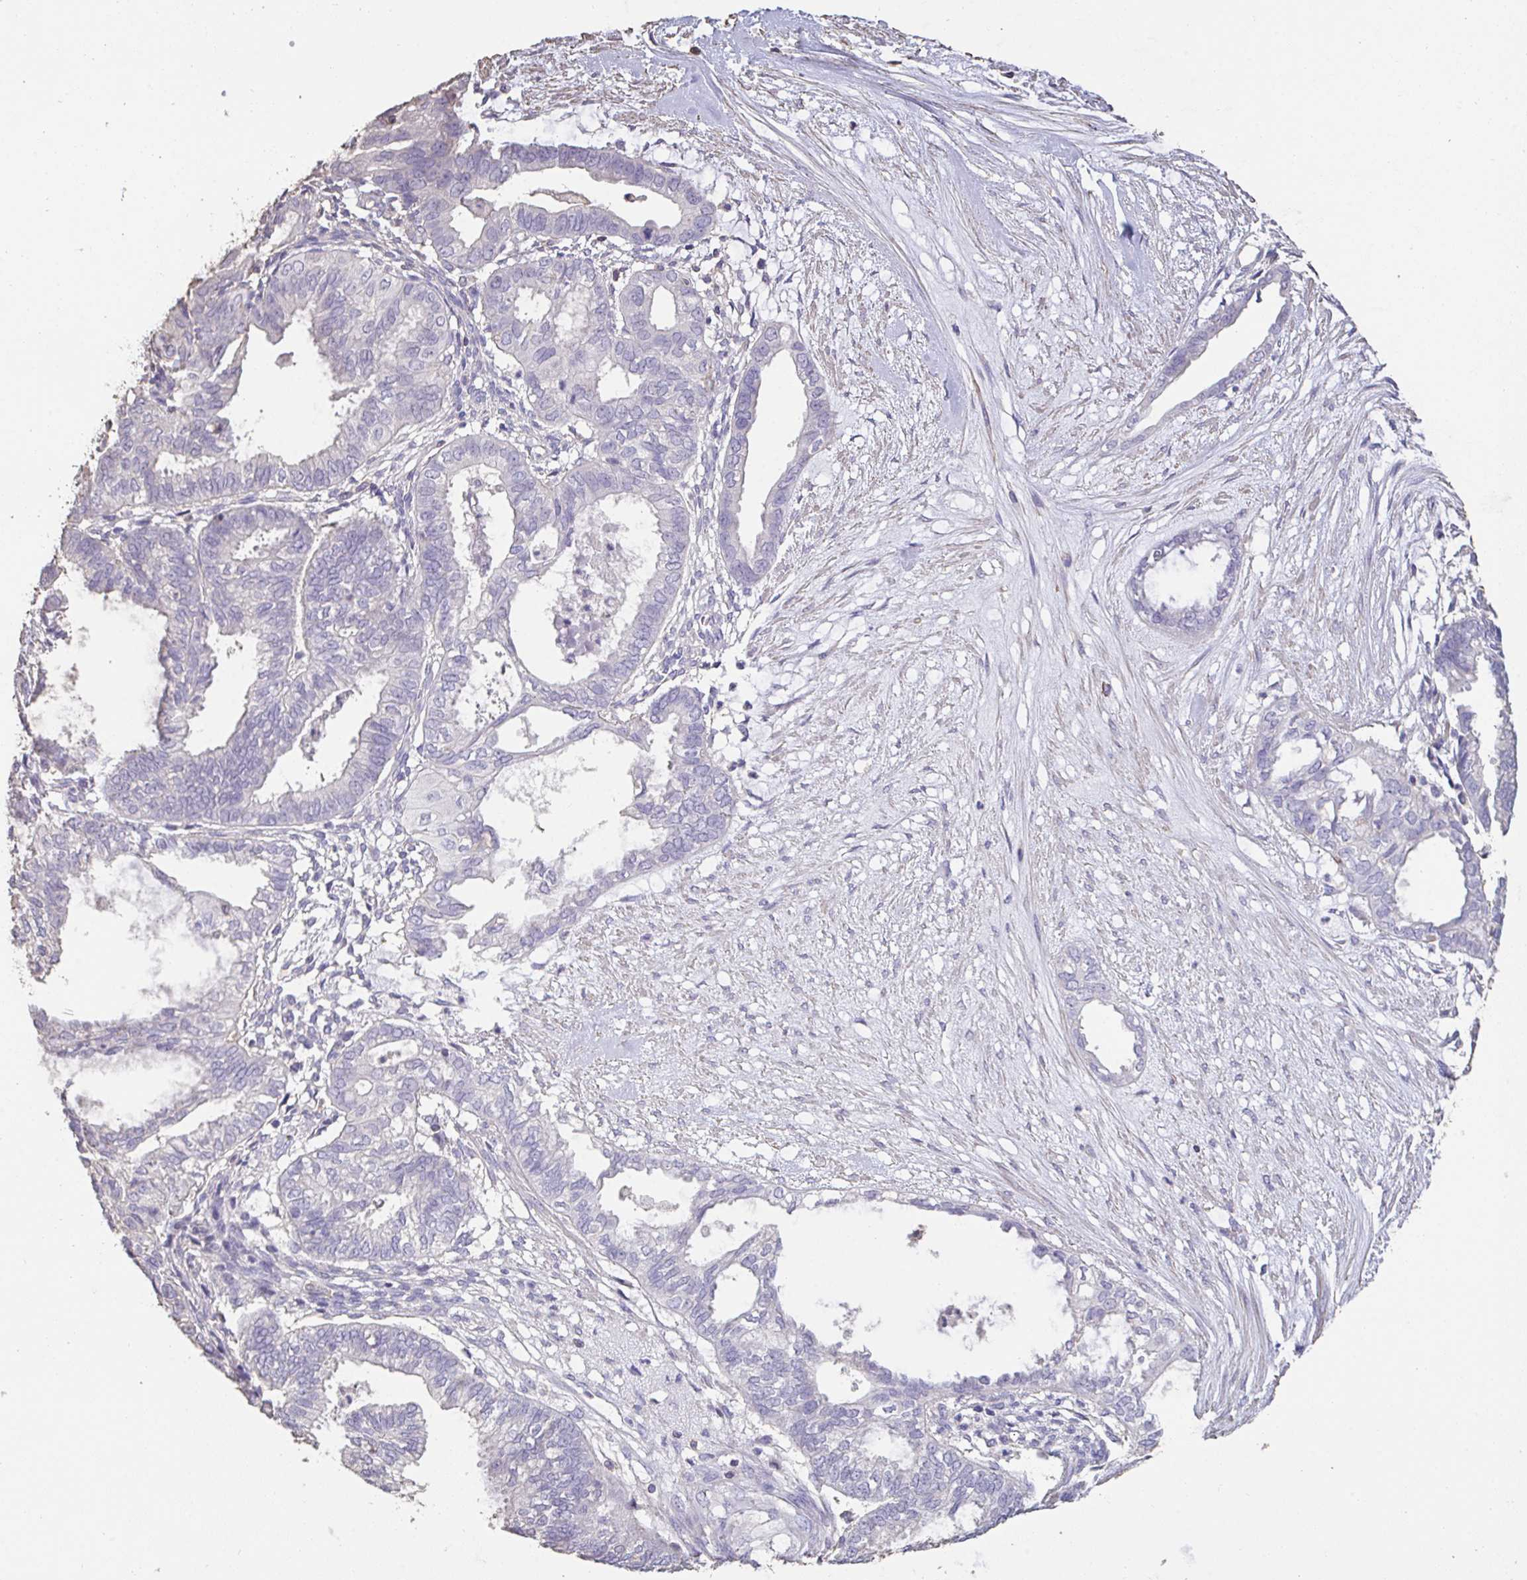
{"staining": {"intensity": "negative", "quantity": "none", "location": "none"}, "tissue": "ovarian cancer", "cell_type": "Tumor cells", "image_type": "cancer", "snomed": [{"axis": "morphology", "description": "Carcinoma, endometroid"}, {"axis": "topography", "description": "Ovary"}], "caption": "Tumor cells are negative for protein expression in human ovarian cancer (endometroid carcinoma).", "gene": "IL23R", "patient": {"sex": "female", "age": 64}}